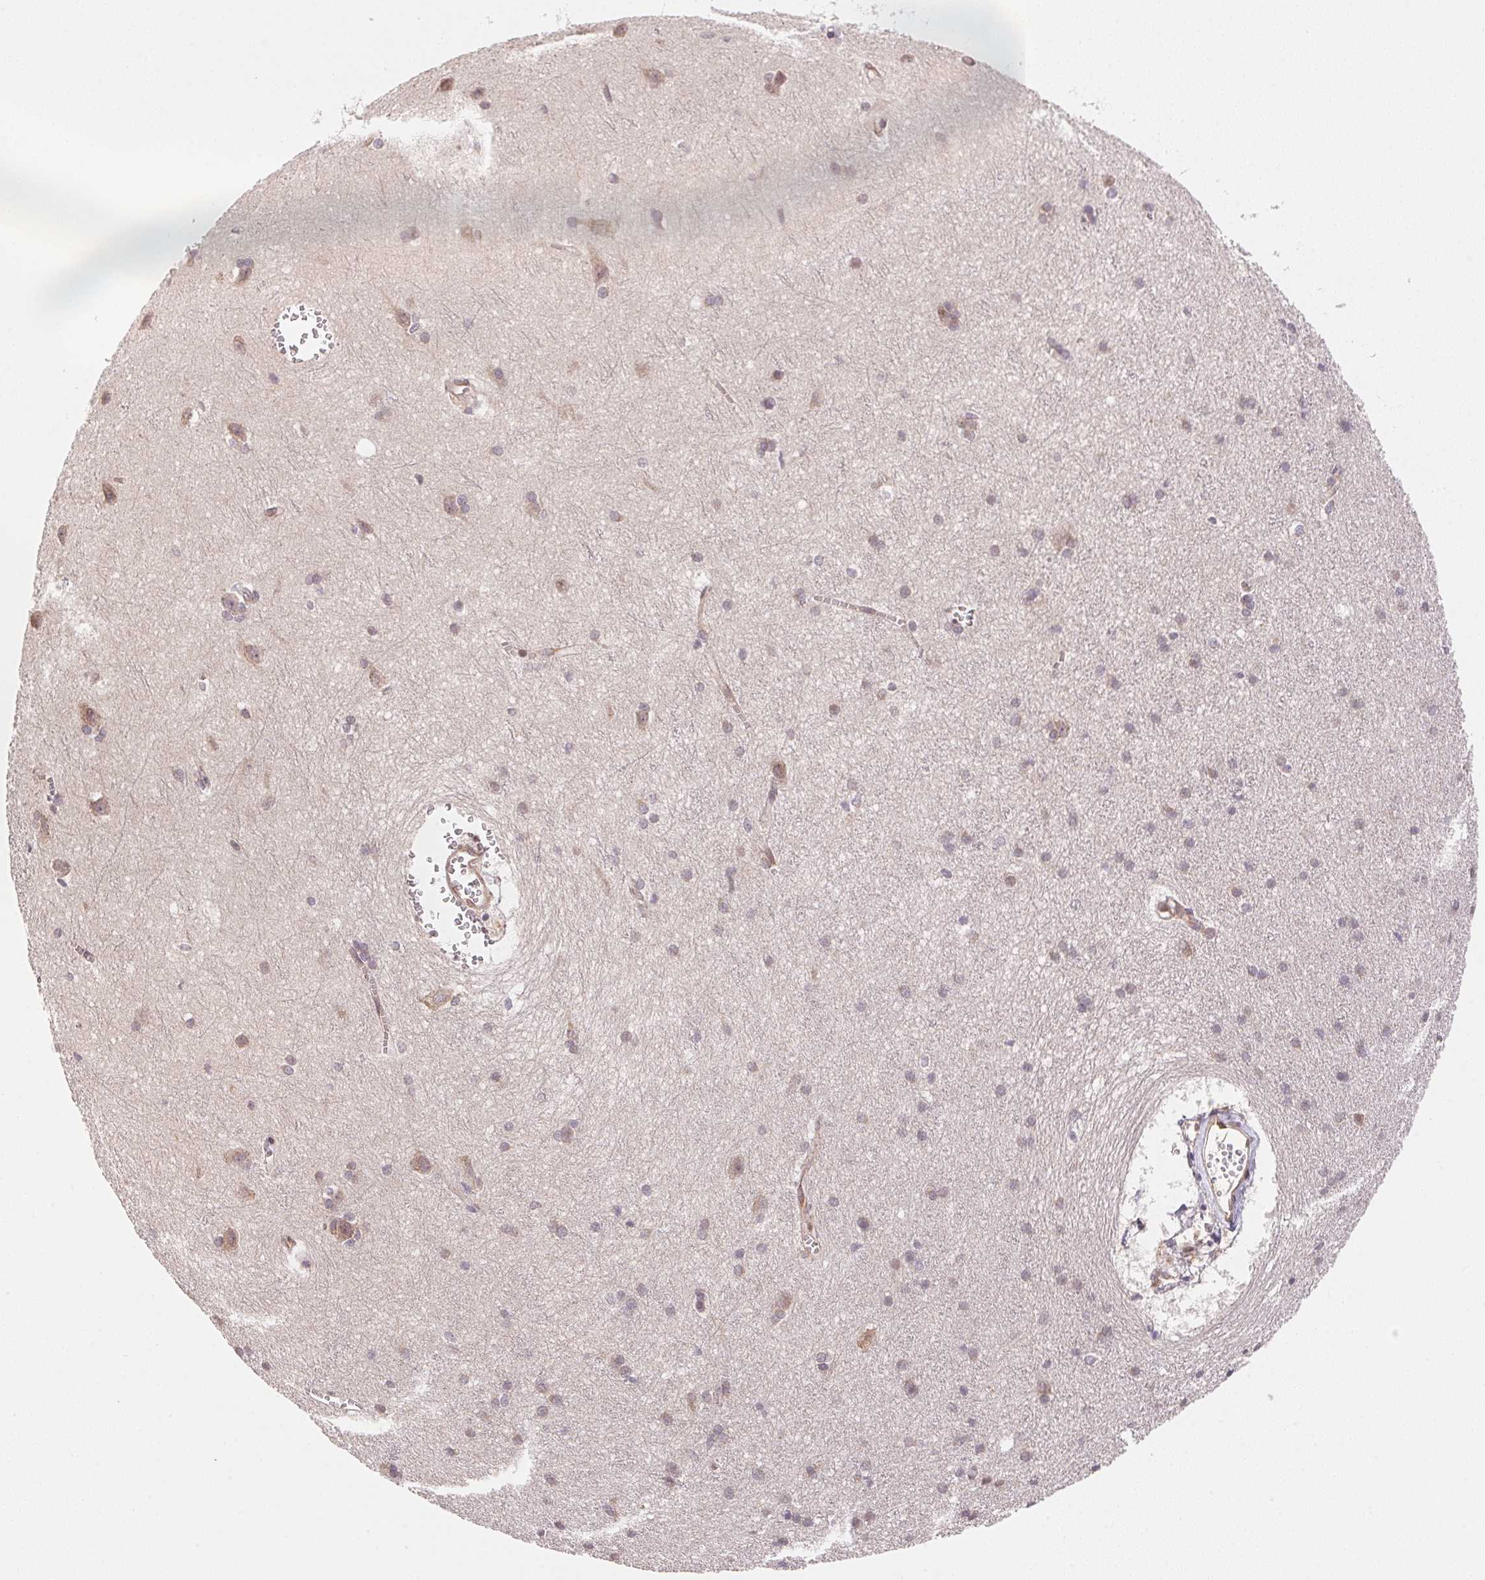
{"staining": {"intensity": "moderate", "quantity": "25%-75%", "location": "cytoplasmic/membranous"}, "tissue": "cerebral cortex", "cell_type": "Endothelial cells", "image_type": "normal", "snomed": [{"axis": "morphology", "description": "Normal tissue, NOS"}, {"axis": "topography", "description": "Cerebral cortex"}], "caption": "Immunohistochemical staining of normal human cerebral cortex exhibits 25%-75% levels of moderate cytoplasmic/membranous protein expression in about 25%-75% of endothelial cells.", "gene": "EI24", "patient": {"sex": "male", "age": 37}}